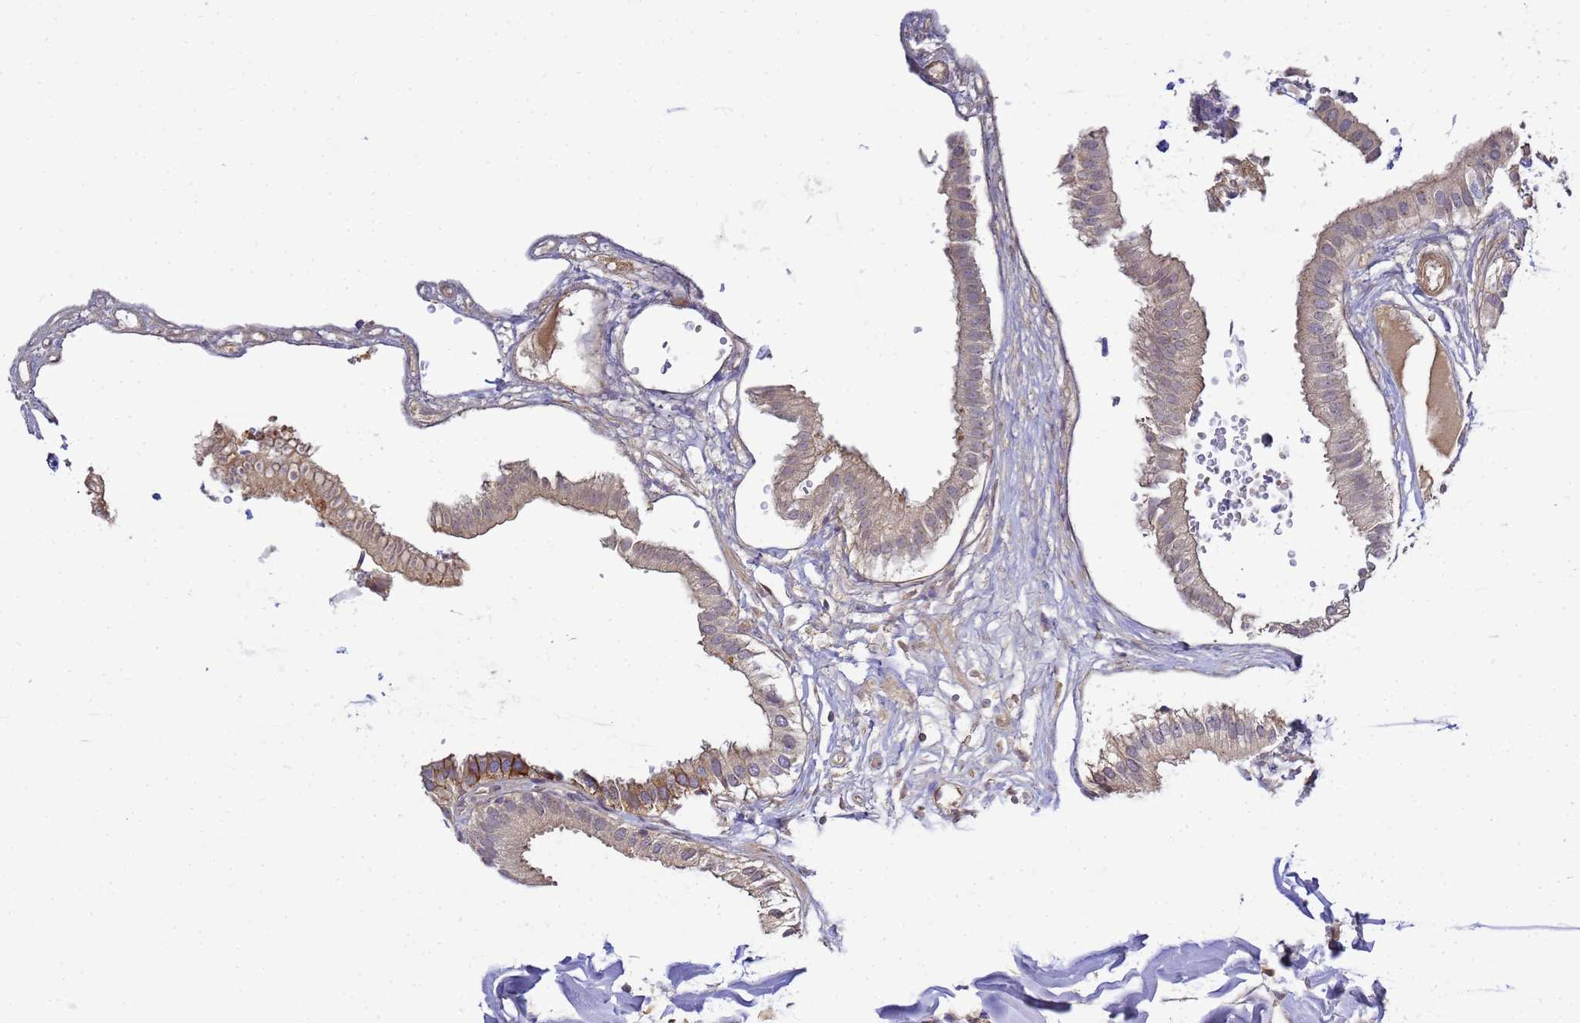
{"staining": {"intensity": "moderate", "quantity": "25%-75%", "location": "cytoplasmic/membranous"}, "tissue": "gallbladder", "cell_type": "Glandular cells", "image_type": "normal", "snomed": [{"axis": "morphology", "description": "Normal tissue, NOS"}, {"axis": "topography", "description": "Gallbladder"}], "caption": "Immunohistochemistry histopathology image of normal gallbladder: human gallbladder stained using IHC reveals medium levels of moderate protein expression localized specifically in the cytoplasmic/membranous of glandular cells, appearing as a cytoplasmic/membranous brown color.", "gene": "TBCD", "patient": {"sex": "female", "age": 61}}